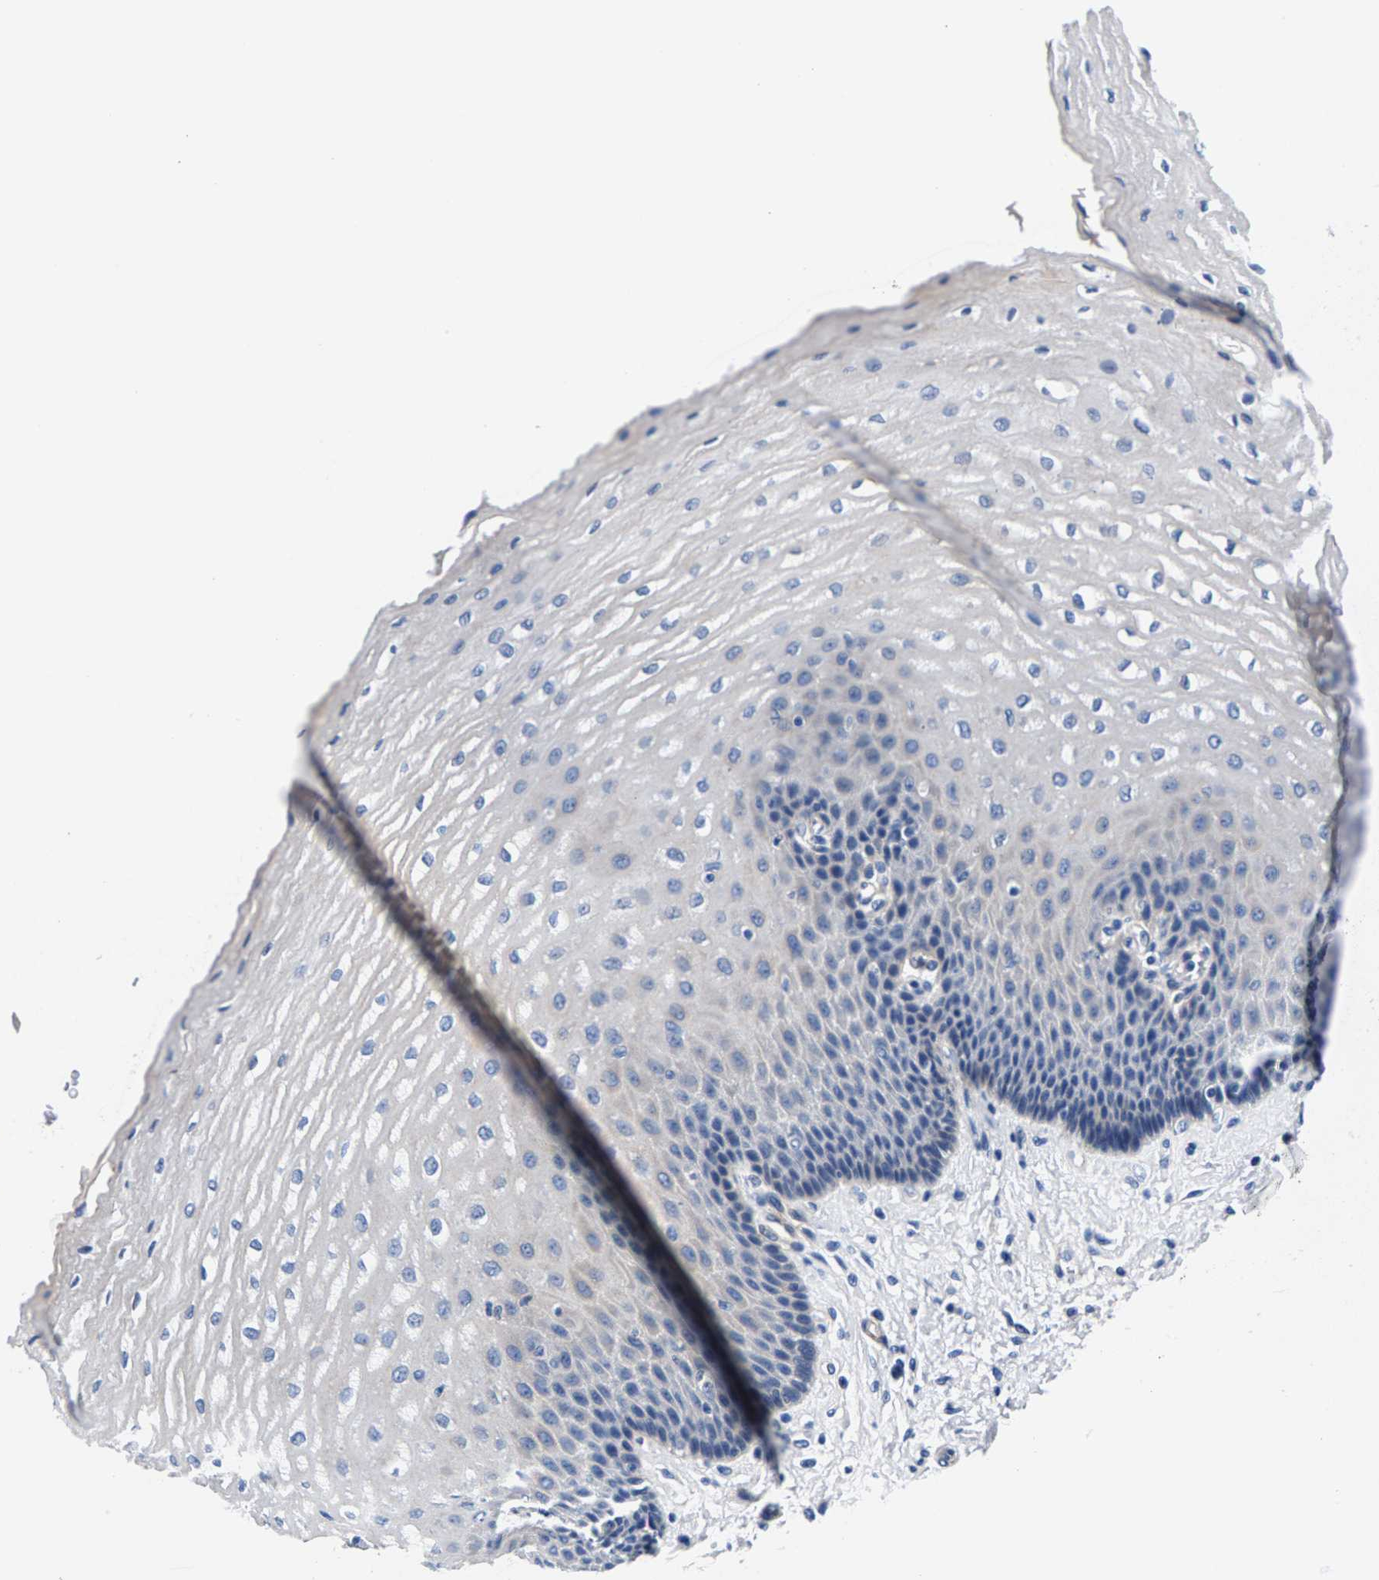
{"staining": {"intensity": "negative", "quantity": "none", "location": "none"}, "tissue": "esophagus", "cell_type": "Squamous epithelial cells", "image_type": "normal", "snomed": [{"axis": "morphology", "description": "Normal tissue, NOS"}, {"axis": "topography", "description": "Esophagus"}], "caption": "DAB (3,3'-diaminobenzidine) immunohistochemical staining of normal human esophagus shows no significant positivity in squamous epithelial cells. Brightfield microscopy of immunohistochemistry stained with DAB (3,3'-diaminobenzidine) (brown) and hematoxylin (blue), captured at high magnification.", "gene": "P2RY4", "patient": {"sex": "male", "age": 54}}